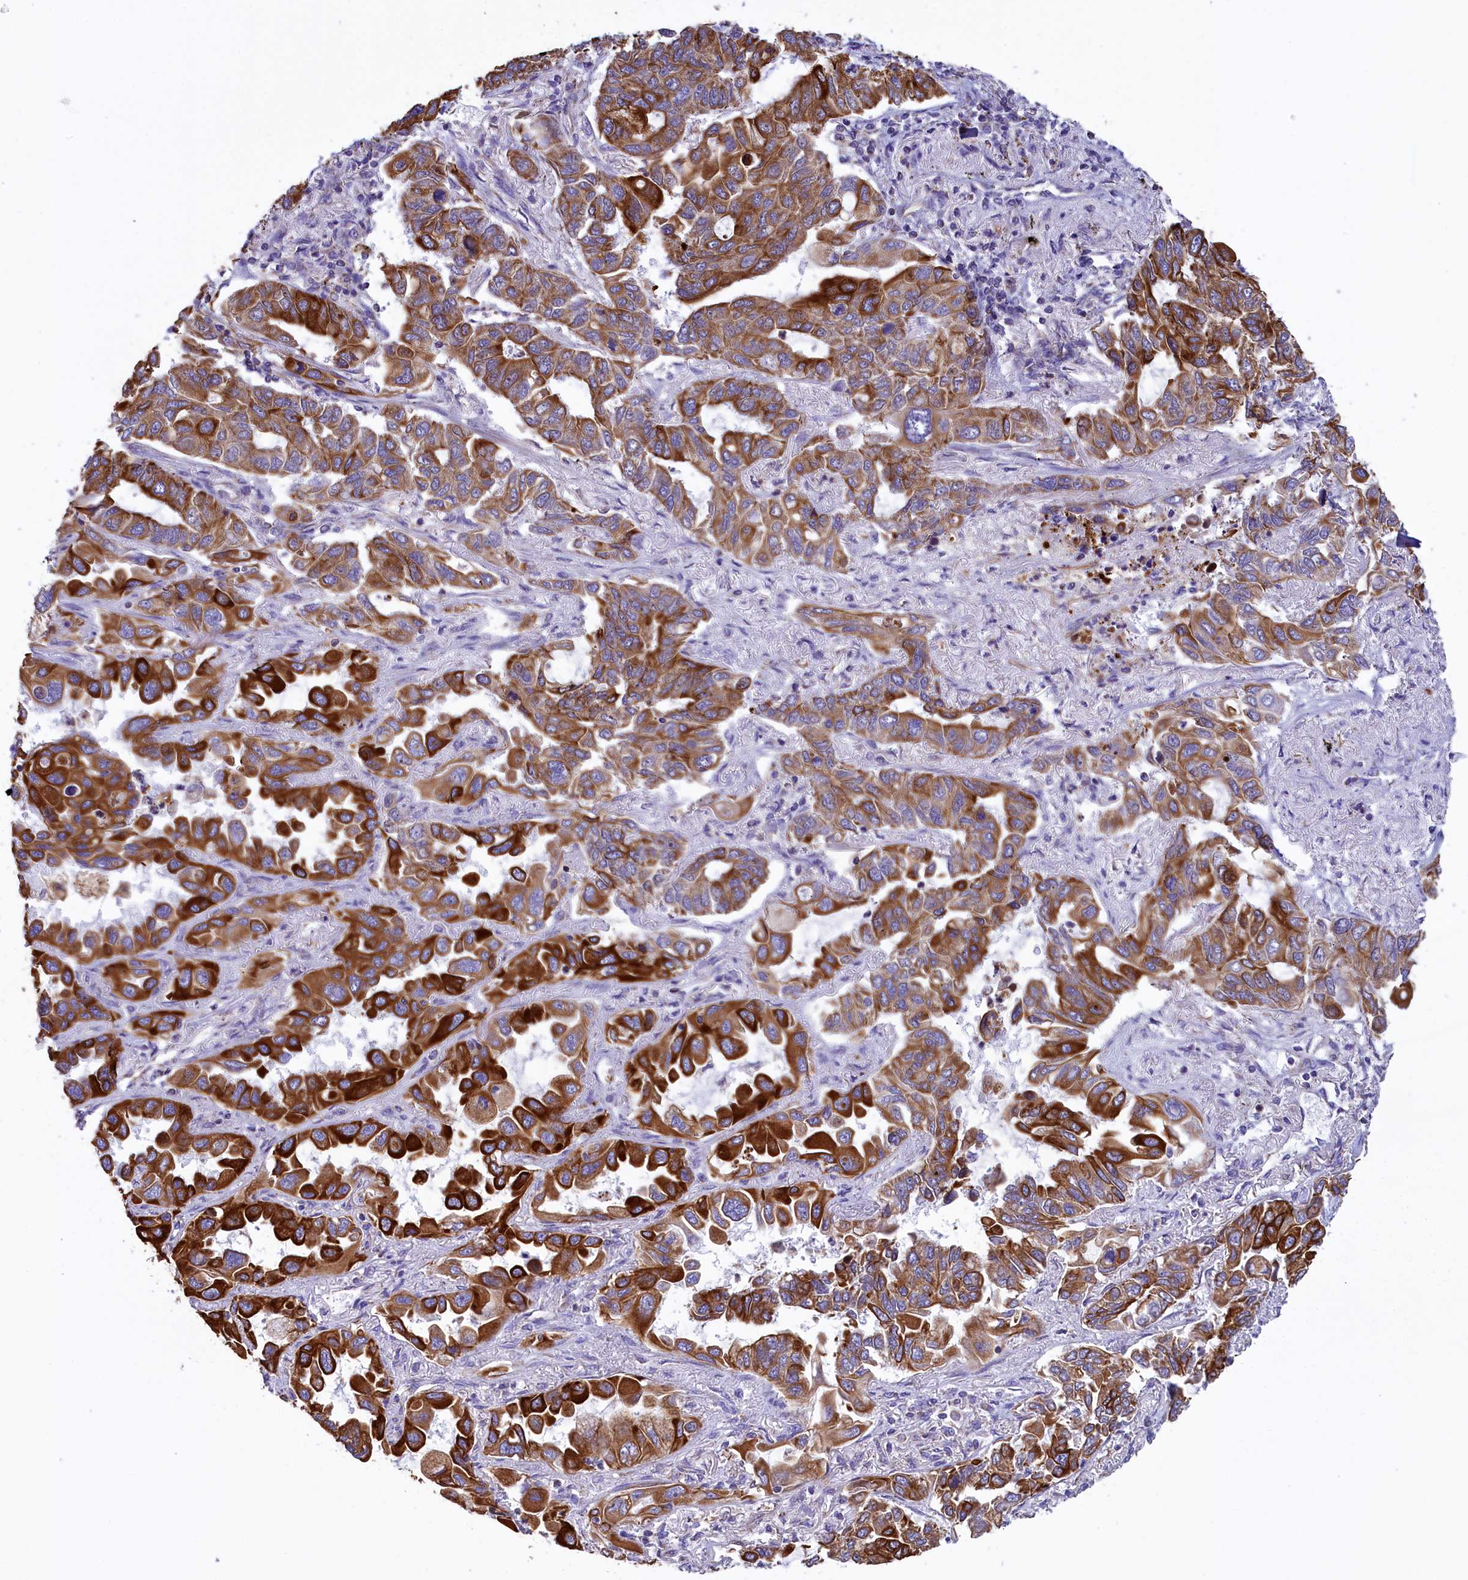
{"staining": {"intensity": "strong", "quantity": ">75%", "location": "cytoplasmic/membranous"}, "tissue": "lung cancer", "cell_type": "Tumor cells", "image_type": "cancer", "snomed": [{"axis": "morphology", "description": "Adenocarcinoma, NOS"}, {"axis": "topography", "description": "Lung"}], "caption": "Immunohistochemical staining of human lung cancer exhibits high levels of strong cytoplasmic/membranous protein expression in about >75% of tumor cells.", "gene": "GATB", "patient": {"sex": "male", "age": 64}}